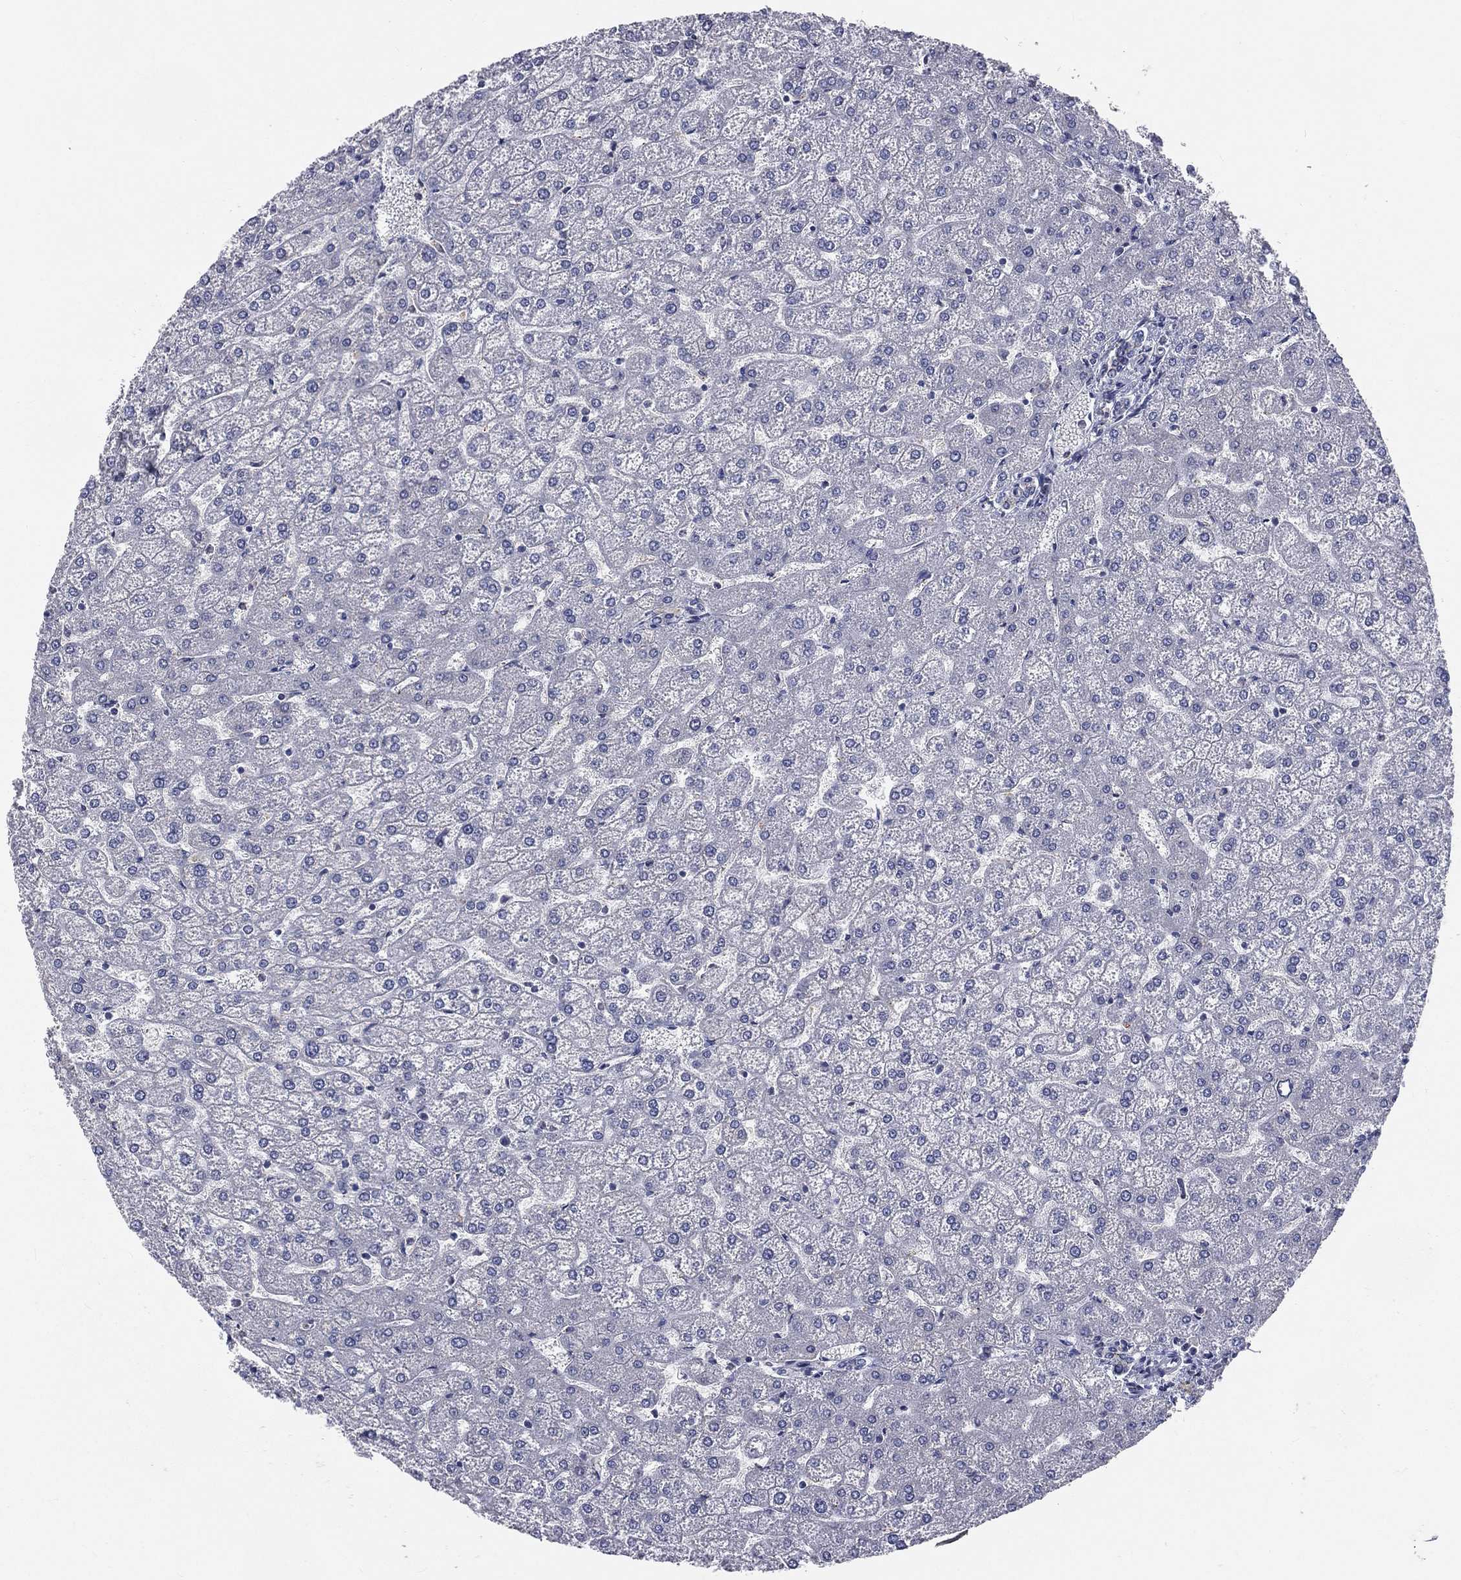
{"staining": {"intensity": "negative", "quantity": "none", "location": "none"}, "tissue": "liver", "cell_type": "Cholangiocytes", "image_type": "normal", "snomed": [{"axis": "morphology", "description": "Normal tissue, NOS"}, {"axis": "topography", "description": "Liver"}], "caption": "Liver stained for a protein using IHC displays no staining cholangiocytes.", "gene": "CROCC", "patient": {"sex": "female", "age": 32}}